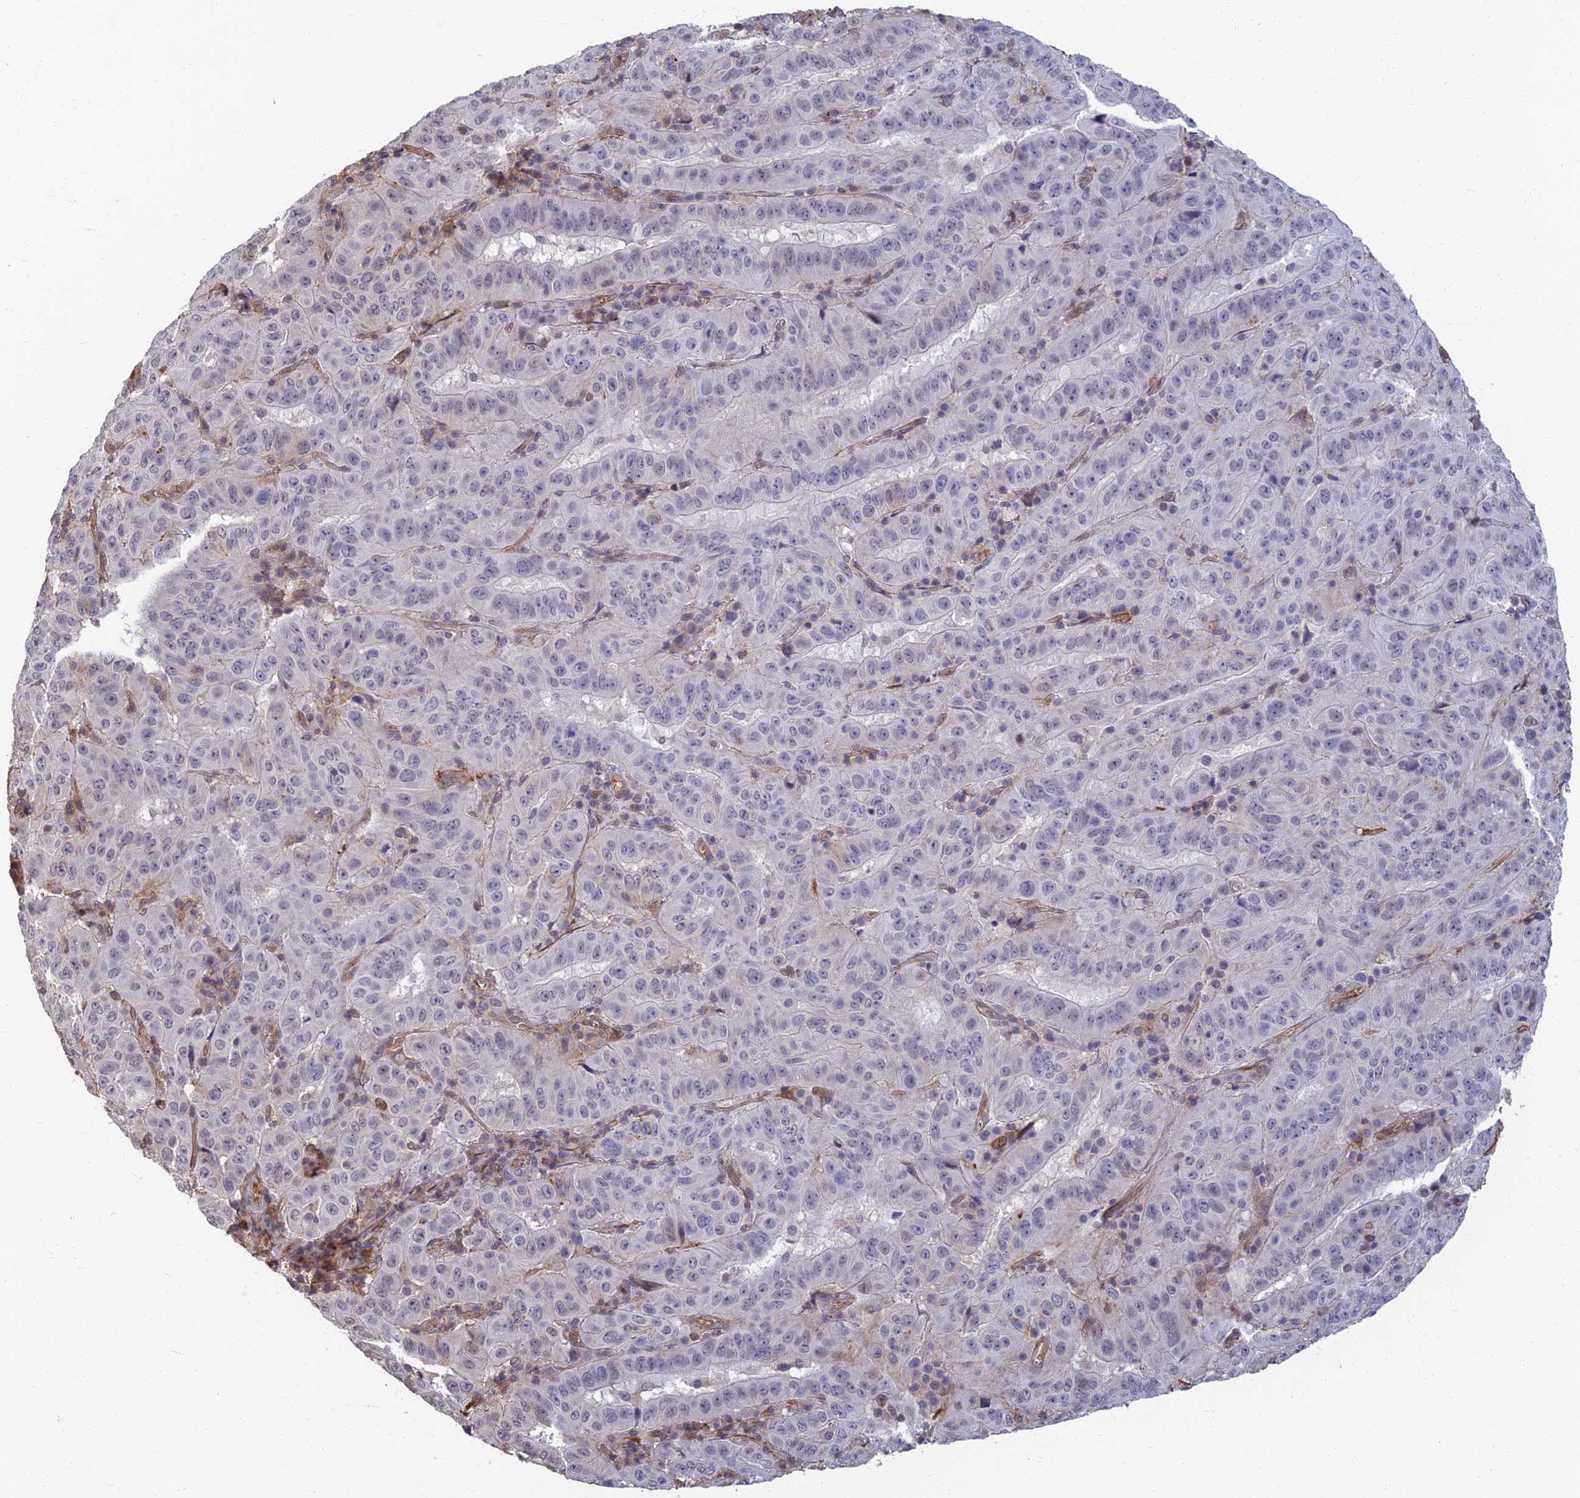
{"staining": {"intensity": "negative", "quantity": "none", "location": "none"}, "tissue": "pancreatic cancer", "cell_type": "Tumor cells", "image_type": "cancer", "snomed": [{"axis": "morphology", "description": "Adenocarcinoma, NOS"}, {"axis": "topography", "description": "Pancreas"}], "caption": "Immunohistochemistry (IHC) histopathology image of pancreatic cancer (adenocarcinoma) stained for a protein (brown), which displays no positivity in tumor cells.", "gene": "LRRN3", "patient": {"sex": "male", "age": 63}}